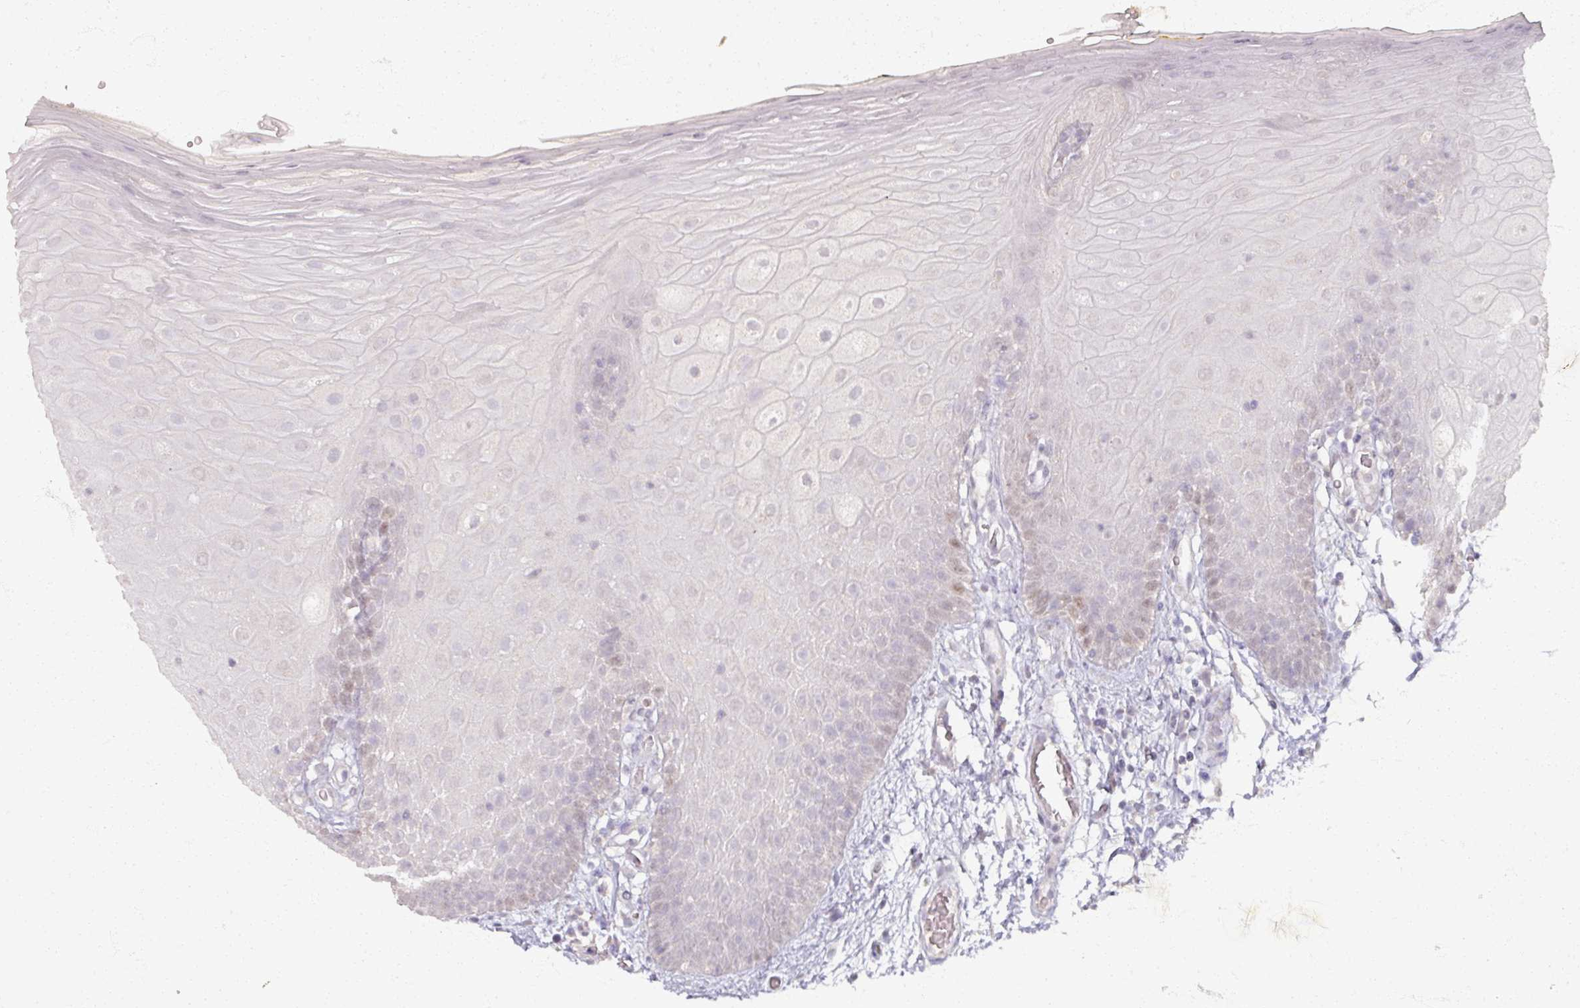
{"staining": {"intensity": "weak", "quantity": "<25%", "location": "nuclear"}, "tissue": "oral mucosa", "cell_type": "Squamous epithelial cells", "image_type": "normal", "snomed": [{"axis": "morphology", "description": "Normal tissue, NOS"}, {"axis": "morphology", "description": "Squamous cell carcinoma, NOS"}, {"axis": "topography", "description": "Oral tissue"}, {"axis": "topography", "description": "Tounge, NOS"}, {"axis": "topography", "description": "Head-Neck"}], "caption": "An immunohistochemistry (IHC) photomicrograph of unremarkable oral mucosa is shown. There is no staining in squamous epithelial cells of oral mucosa.", "gene": "SOX11", "patient": {"sex": "male", "age": 76}}